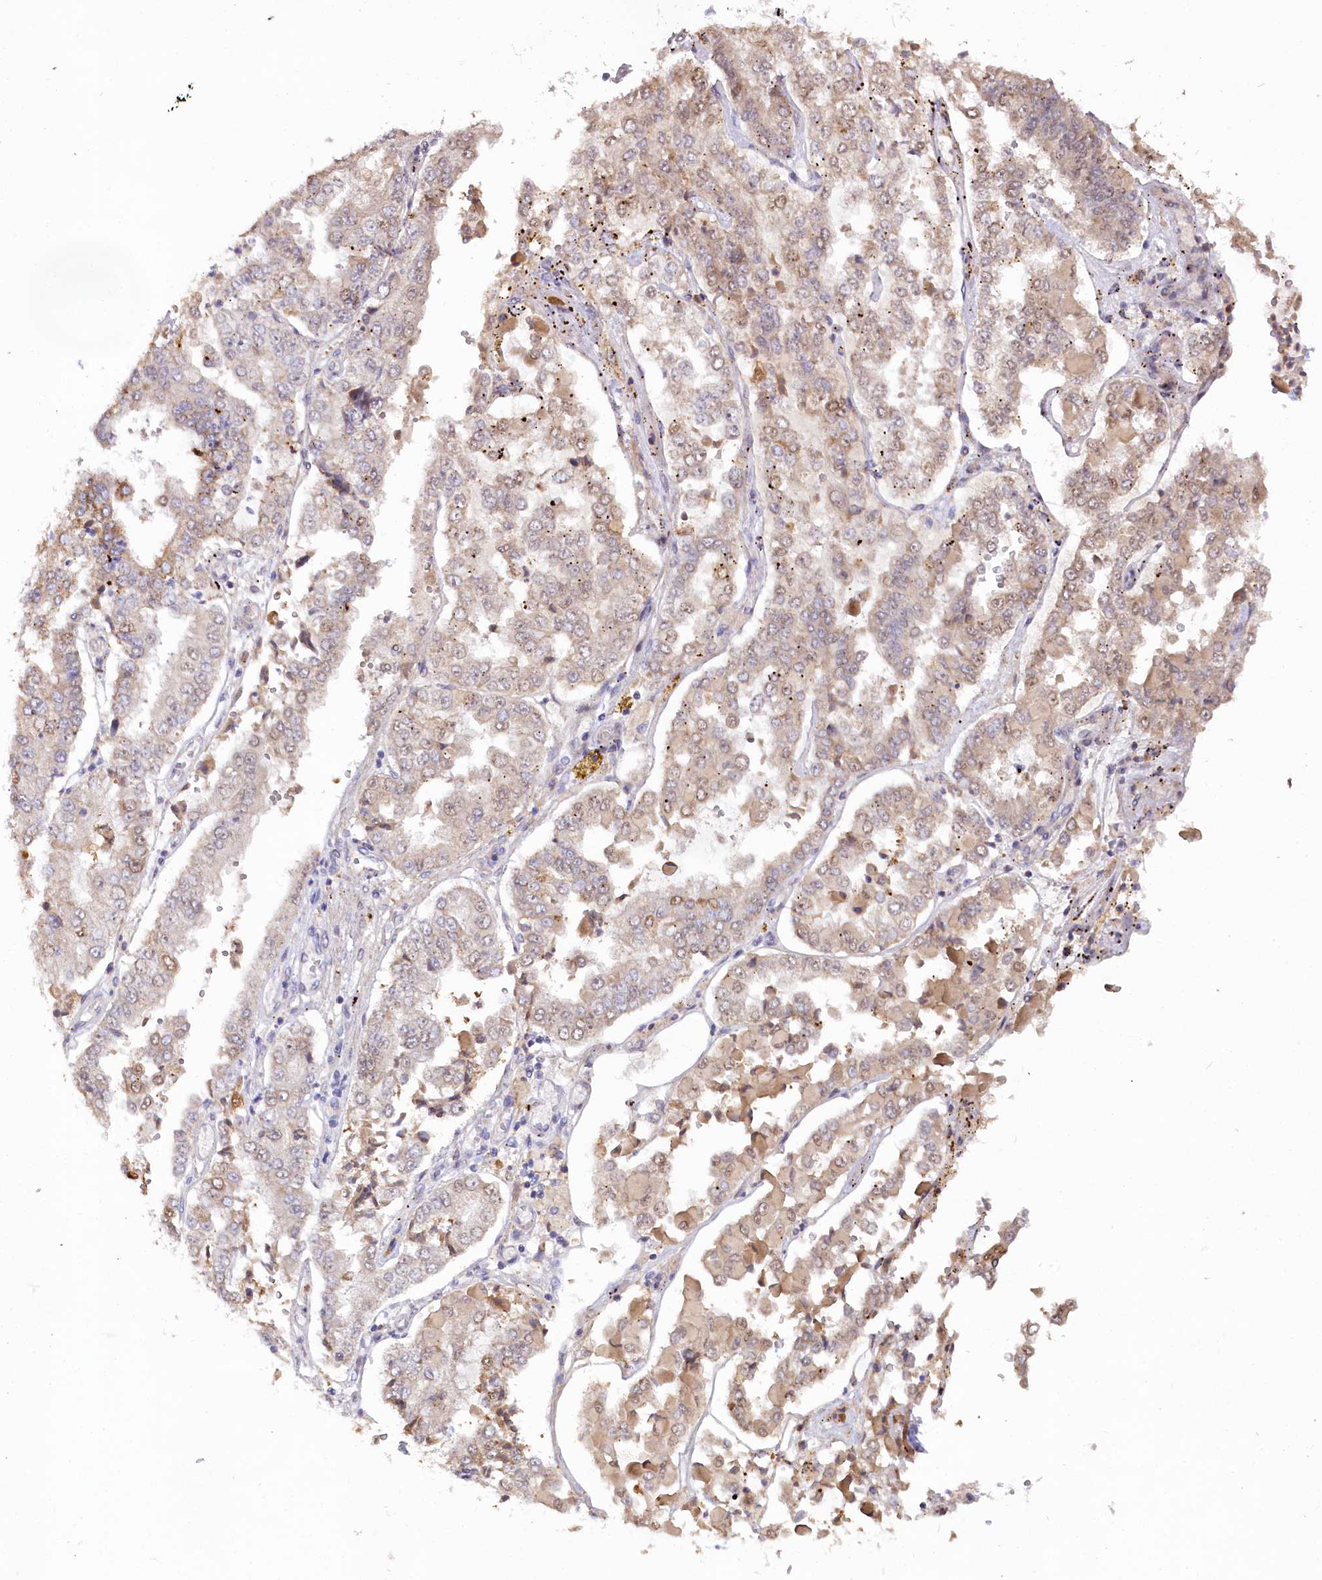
{"staining": {"intensity": "weak", "quantity": "<25%", "location": "cytoplasmic/membranous"}, "tissue": "stomach cancer", "cell_type": "Tumor cells", "image_type": "cancer", "snomed": [{"axis": "morphology", "description": "Adenocarcinoma, NOS"}, {"axis": "topography", "description": "Stomach"}], "caption": "High magnification brightfield microscopy of stomach adenocarcinoma stained with DAB (brown) and counterstained with hematoxylin (blue): tumor cells show no significant staining.", "gene": "SLC6A11", "patient": {"sex": "male", "age": 76}}